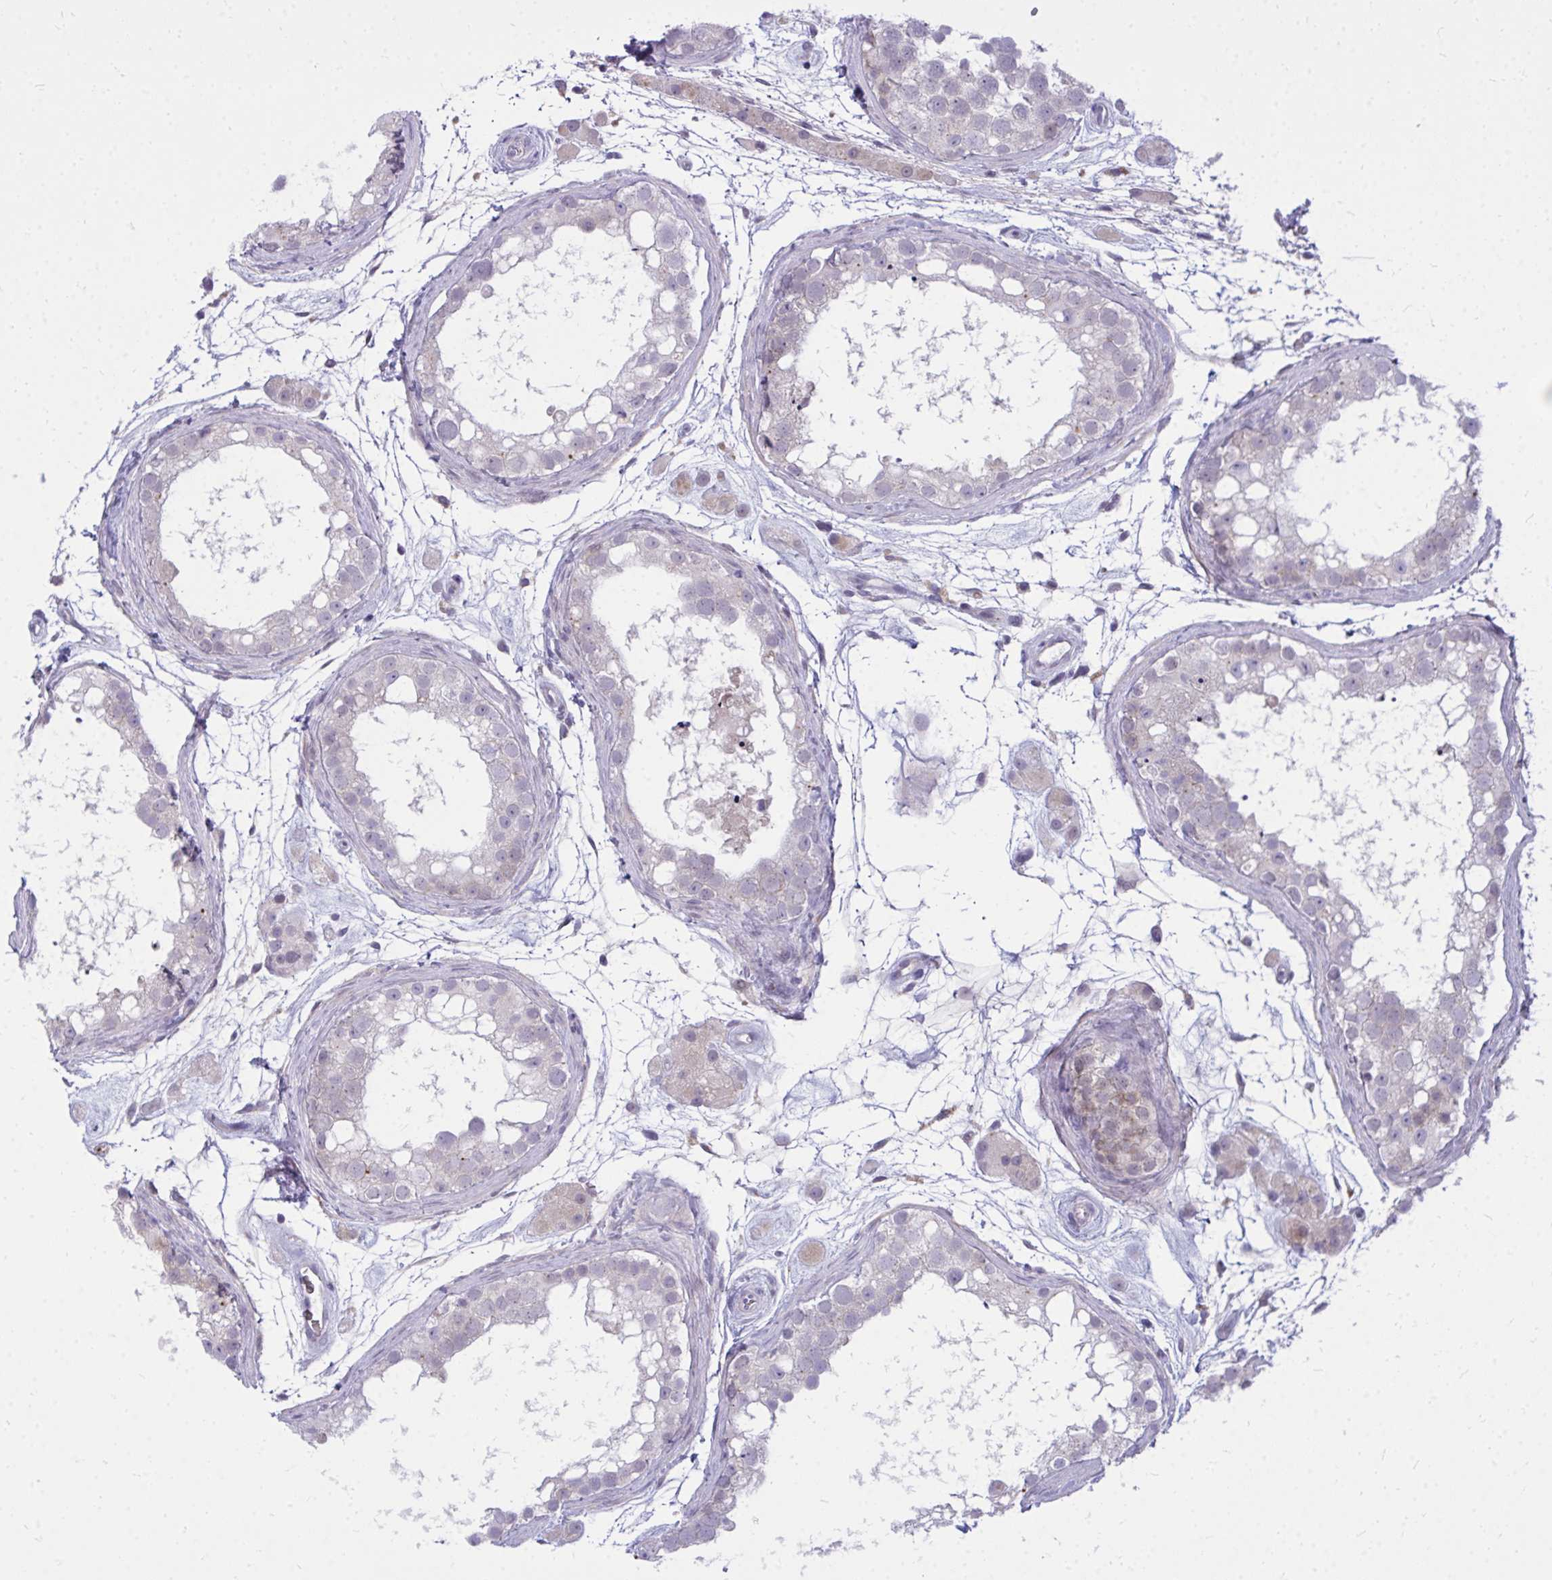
{"staining": {"intensity": "negative", "quantity": "none", "location": "none"}, "tissue": "testis", "cell_type": "Cells in seminiferous ducts", "image_type": "normal", "snomed": [{"axis": "morphology", "description": "Normal tissue, NOS"}, {"axis": "topography", "description": "Testis"}], "caption": "DAB immunohistochemical staining of unremarkable human testis reveals no significant expression in cells in seminiferous ducts.", "gene": "ZSCAN25", "patient": {"sex": "male", "age": 41}}